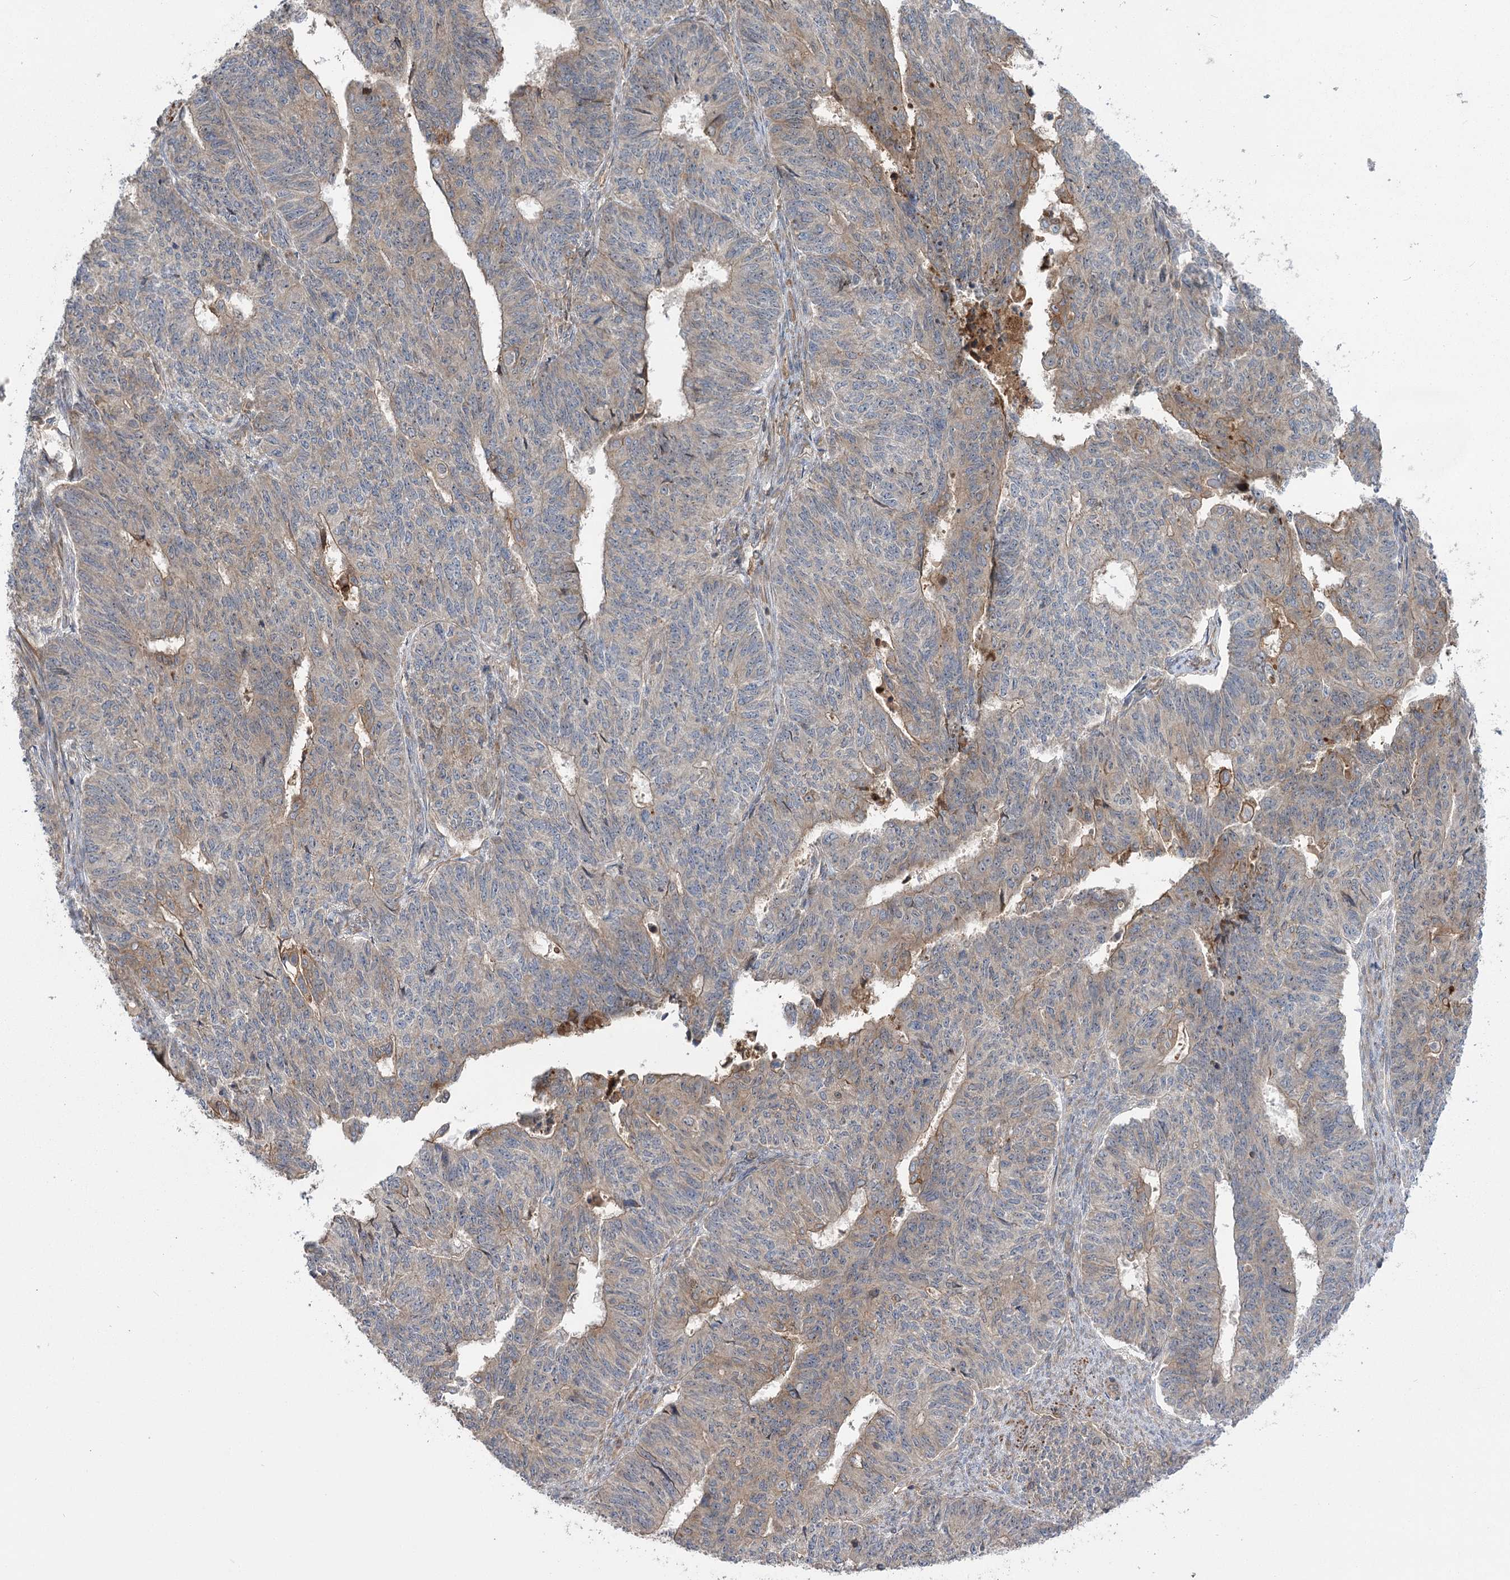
{"staining": {"intensity": "weak", "quantity": "<25%", "location": "cytoplasmic/membranous"}, "tissue": "endometrial cancer", "cell_type": "Tumor cells", "image_type": "cancer", "snomed": [{"axis": "morphology", "description": "Adenocarcinoma, NOS"}, {"axis": "topography", "description": "Endometrium"}], "caption": "Immunohistochemistry (IHC) histopathology image of endometrial cancer (adenocarcinoma) stained for a protein (brown), which exhibits no positivity in tumor cells.", "gene": "KCNN2", "patient": {"sex": "female", "age": 32}}